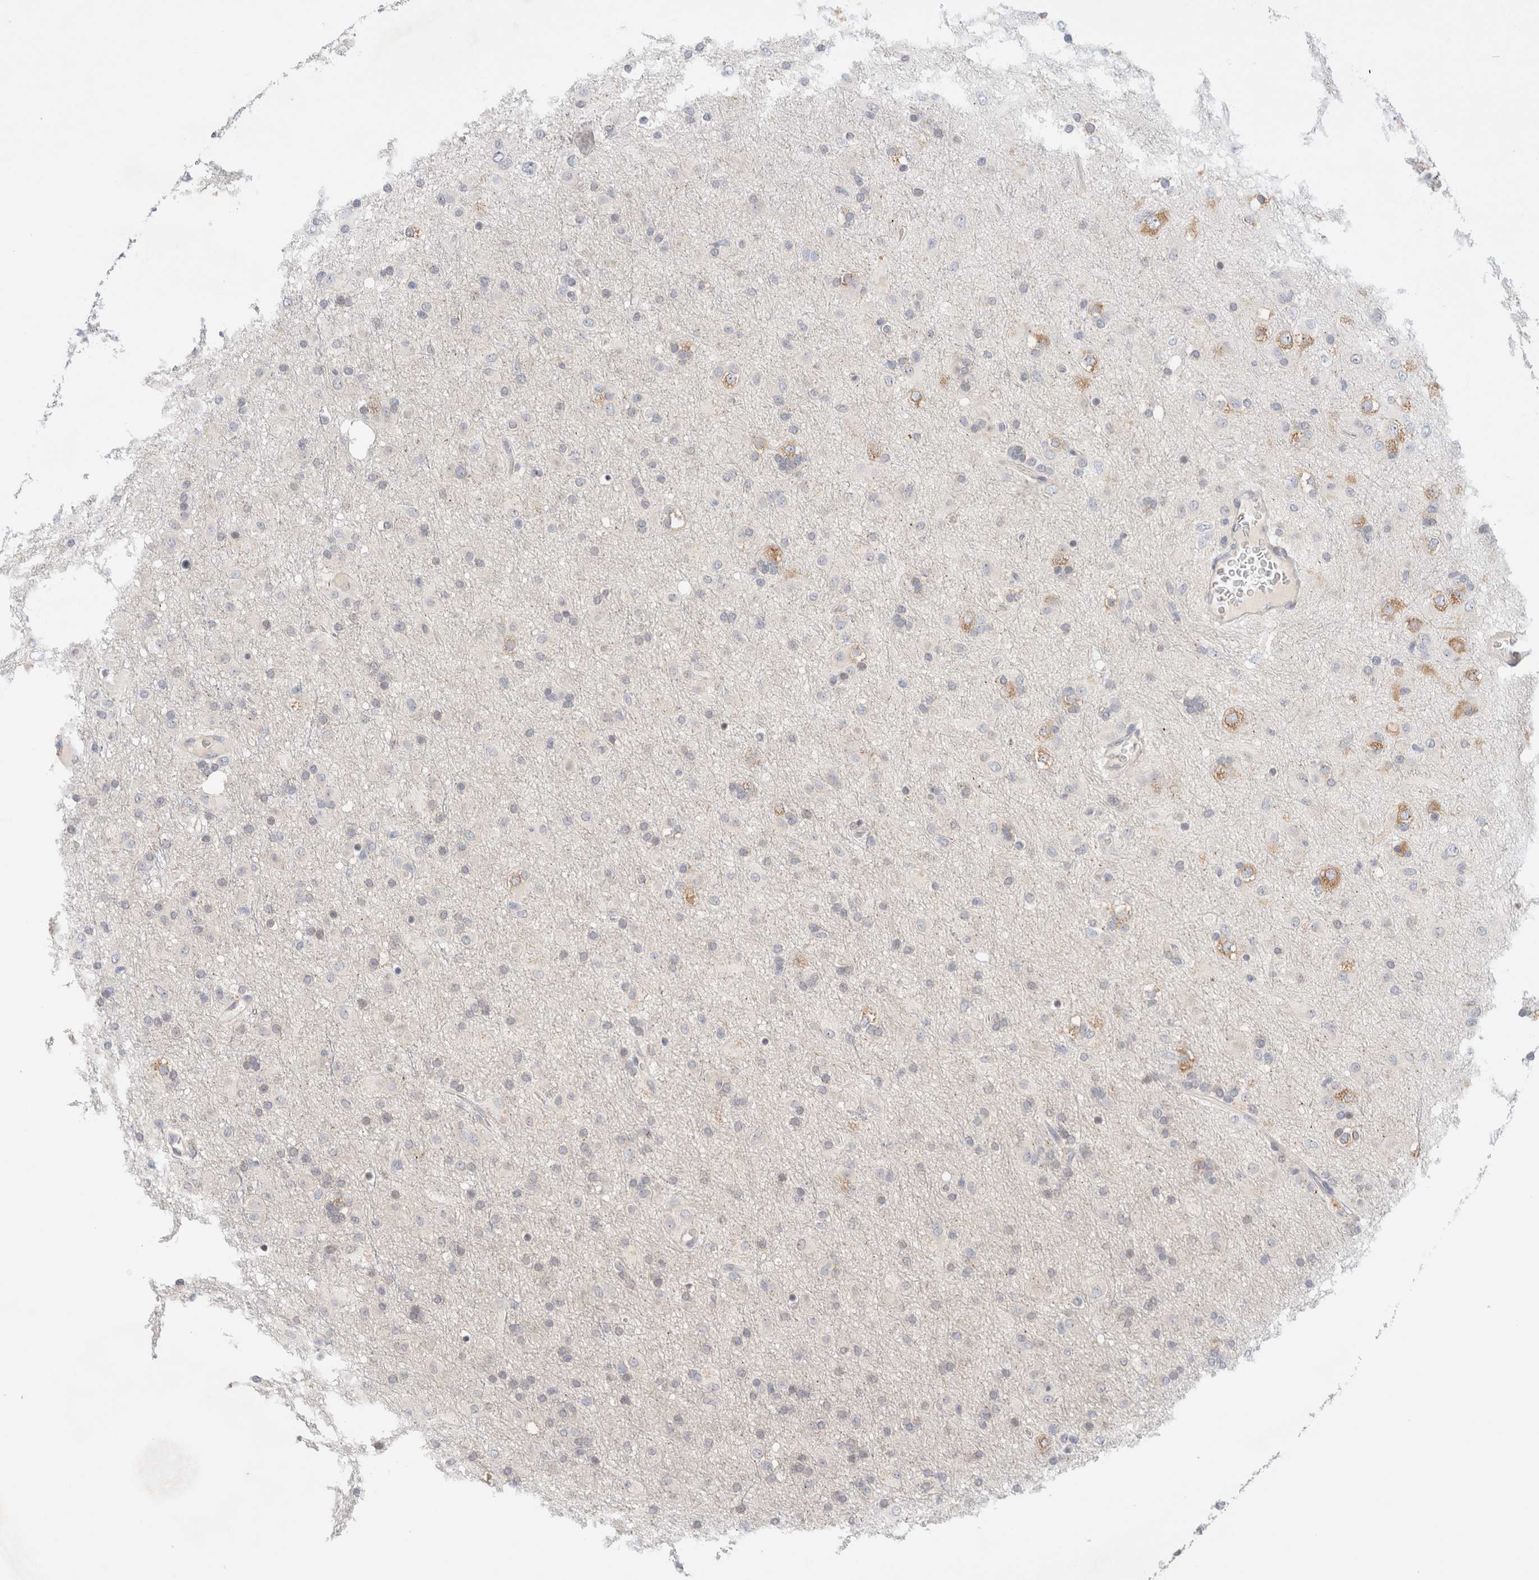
{"staining": {"intensity": "negative", "quantity": "none", "location": "none"}, "tissue": "glioma", "cell_type": "Tumor cells", "image_type": "cancer", "snomed": [{"axis": "morphology", "description": "Glioma, malignant, Low grade"}, {"axis": "topography", "description": "Brain"}], "caption": "Tumor cells show no significant staining in glioma.", "gene": "SPRTN", "patient": {"sex": "male", "age": 65}}